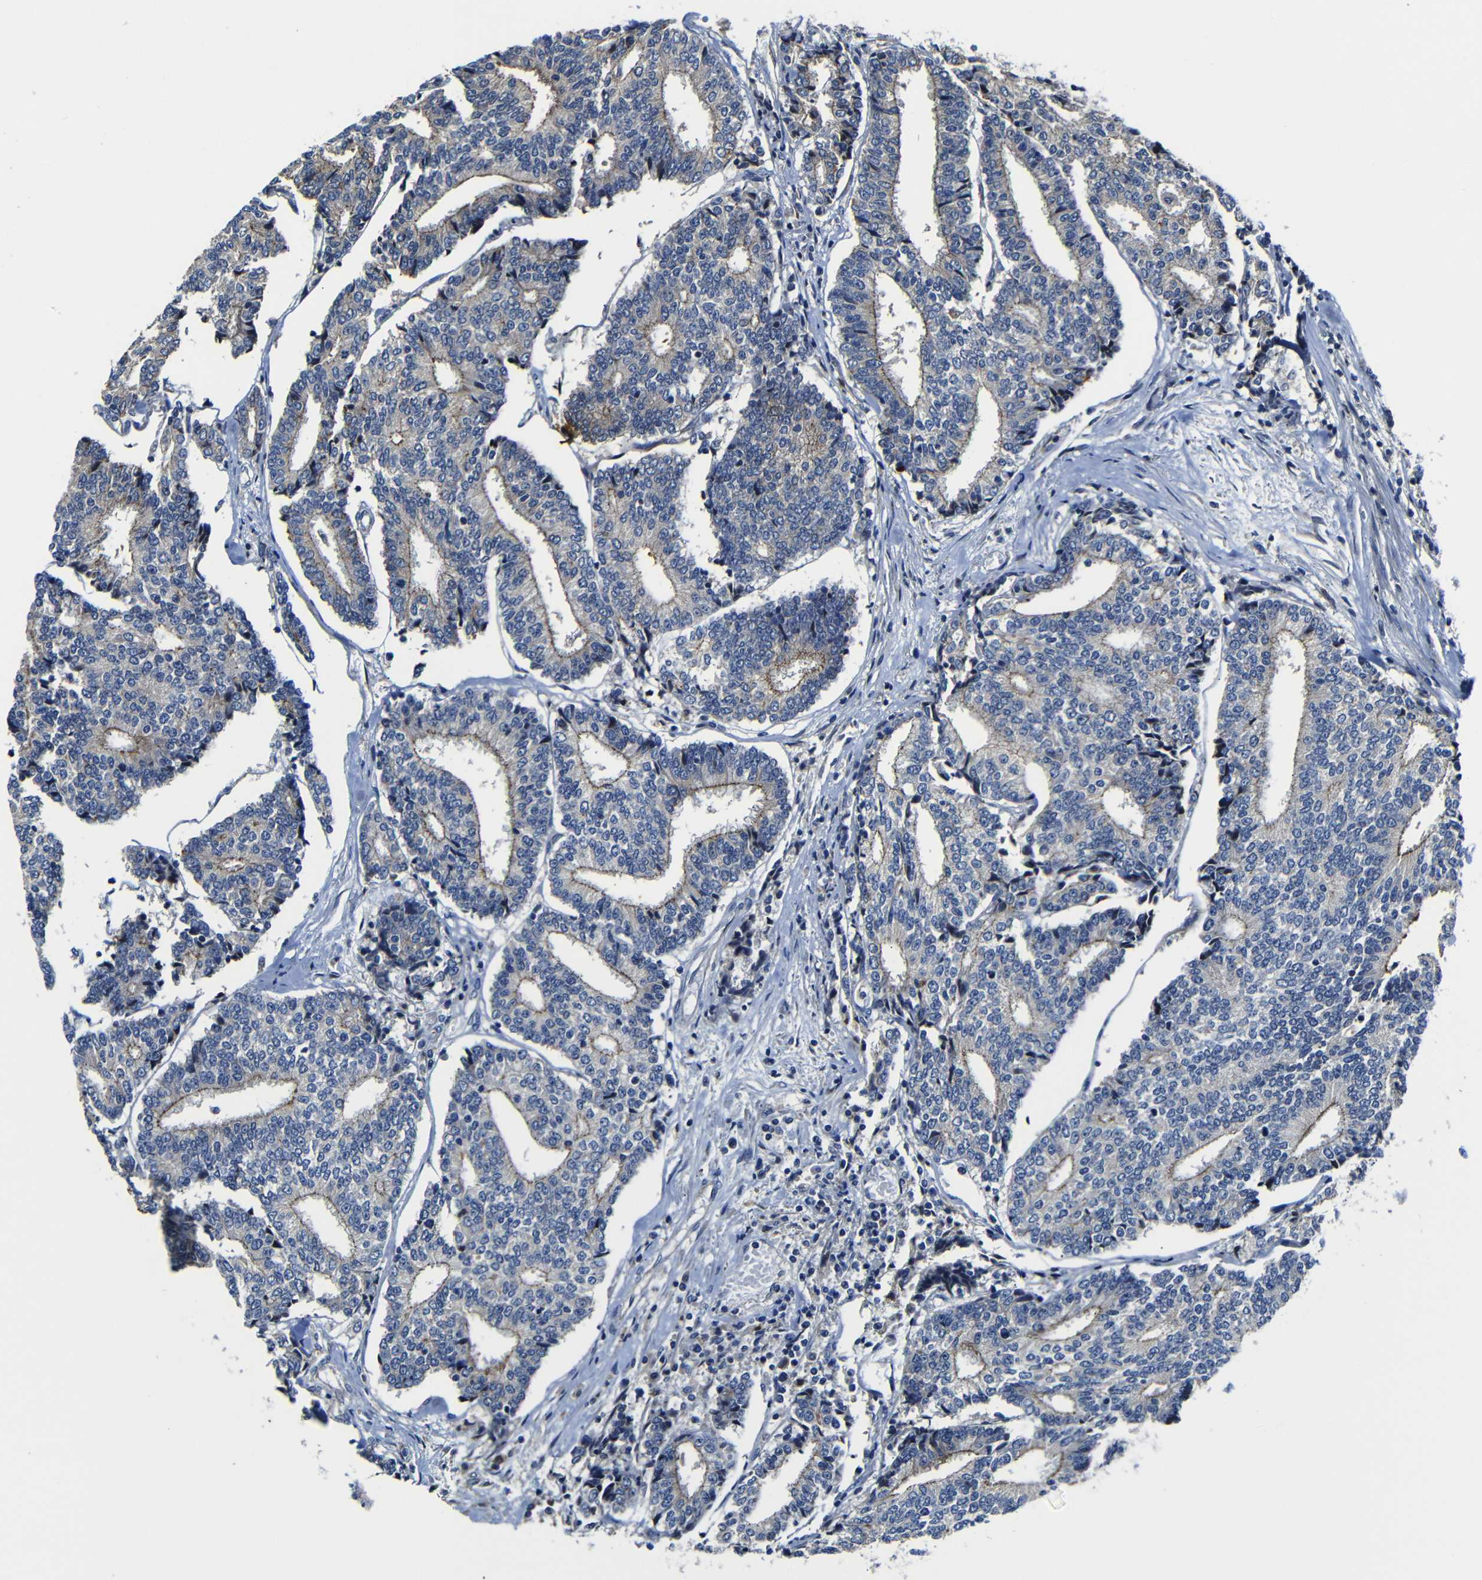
{"staining": {"intensity": "moderate", "quantity": "<25%", "location": "cytoplasmic/membranous"}, "tissue": "prostate cancer", "cell_type": "Tumor cells", "image_type": "cancer", "snomed": [{"axis": "morphology", "description": "Normal tissue, NOS"}, {"axis": "morphology", "description": "Adenocarcinoma, High grade"}, {"axis": "topography", "description": "Prostate"}, {"axis": "topography", "description": "Seminal veicle"}], "caption": "Tumor cells reveal low levels of moderate cytoplasmic/membranous positivity in approximately <25% of cells in human prostate high-grade adenocarcinoma.", "gene": "AFDN", "patient": {"sex": "male", "age": 55}}